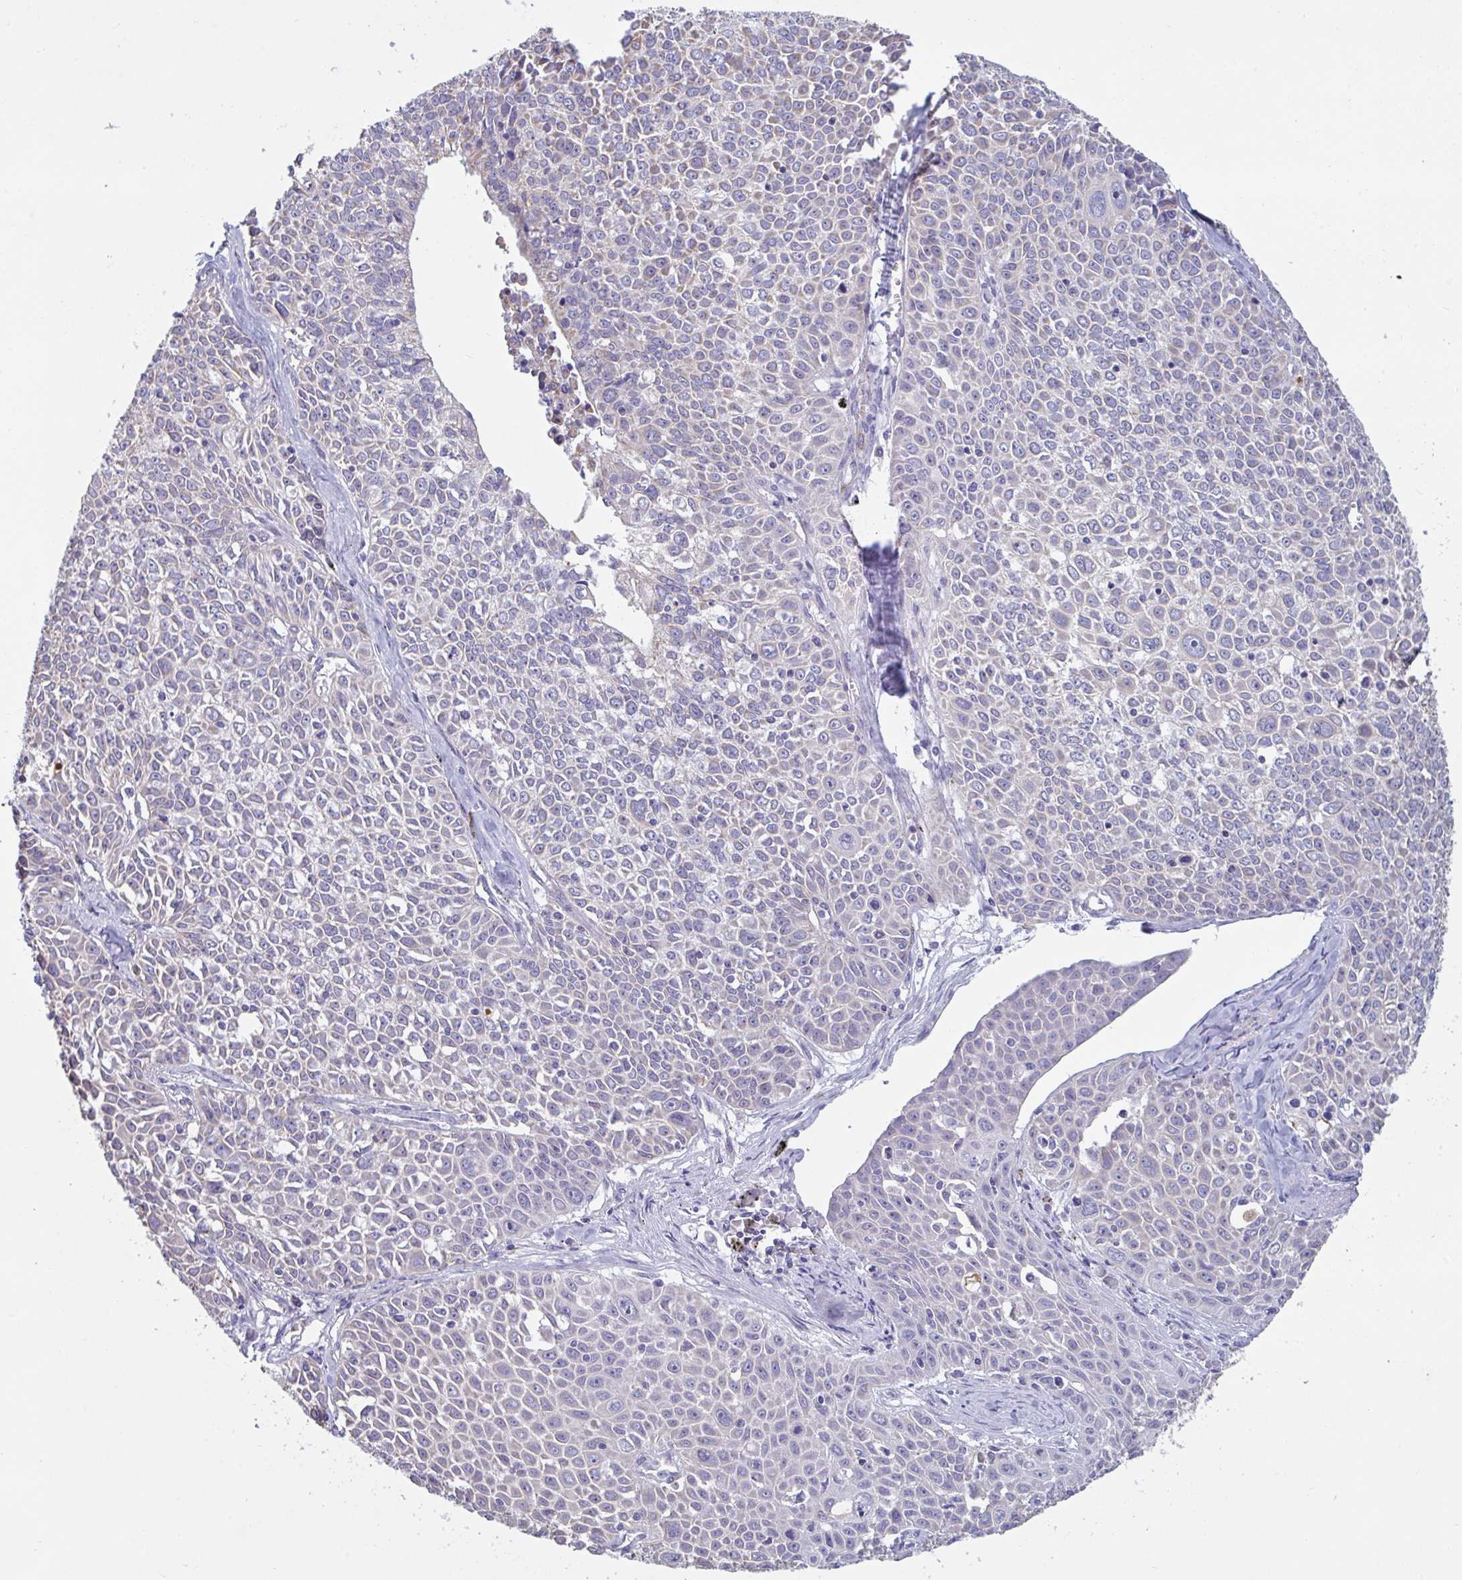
{"staining": {"intensity": "weak", "quantity": "25%-75%", "location": "cytoplasmic/membranous"}, "tissue": "lung cancer", "cell_type": "Tumor cells", "image_type": "cancer", "snomed": [{"axis": "morphology", "description": "Squamous cell carcinoma, NOS"}, {"axis": "morphology", "description": "Squamous cell carcinoma, metastatic, NOS"}, {"axis": "topography", "description": "Lymph node"}, {"axis": "topography", "description": "Lung"}], "caption": "The image shows immunohistochemical staining of lung cancer (metastatic squamous cell carcinoma). There is weak cytoplasmic/membranous expression is present in about 25%-75% of tumor cells.", "gene": "BCAT2", "patient": {"sex": "female", "age": 62}}